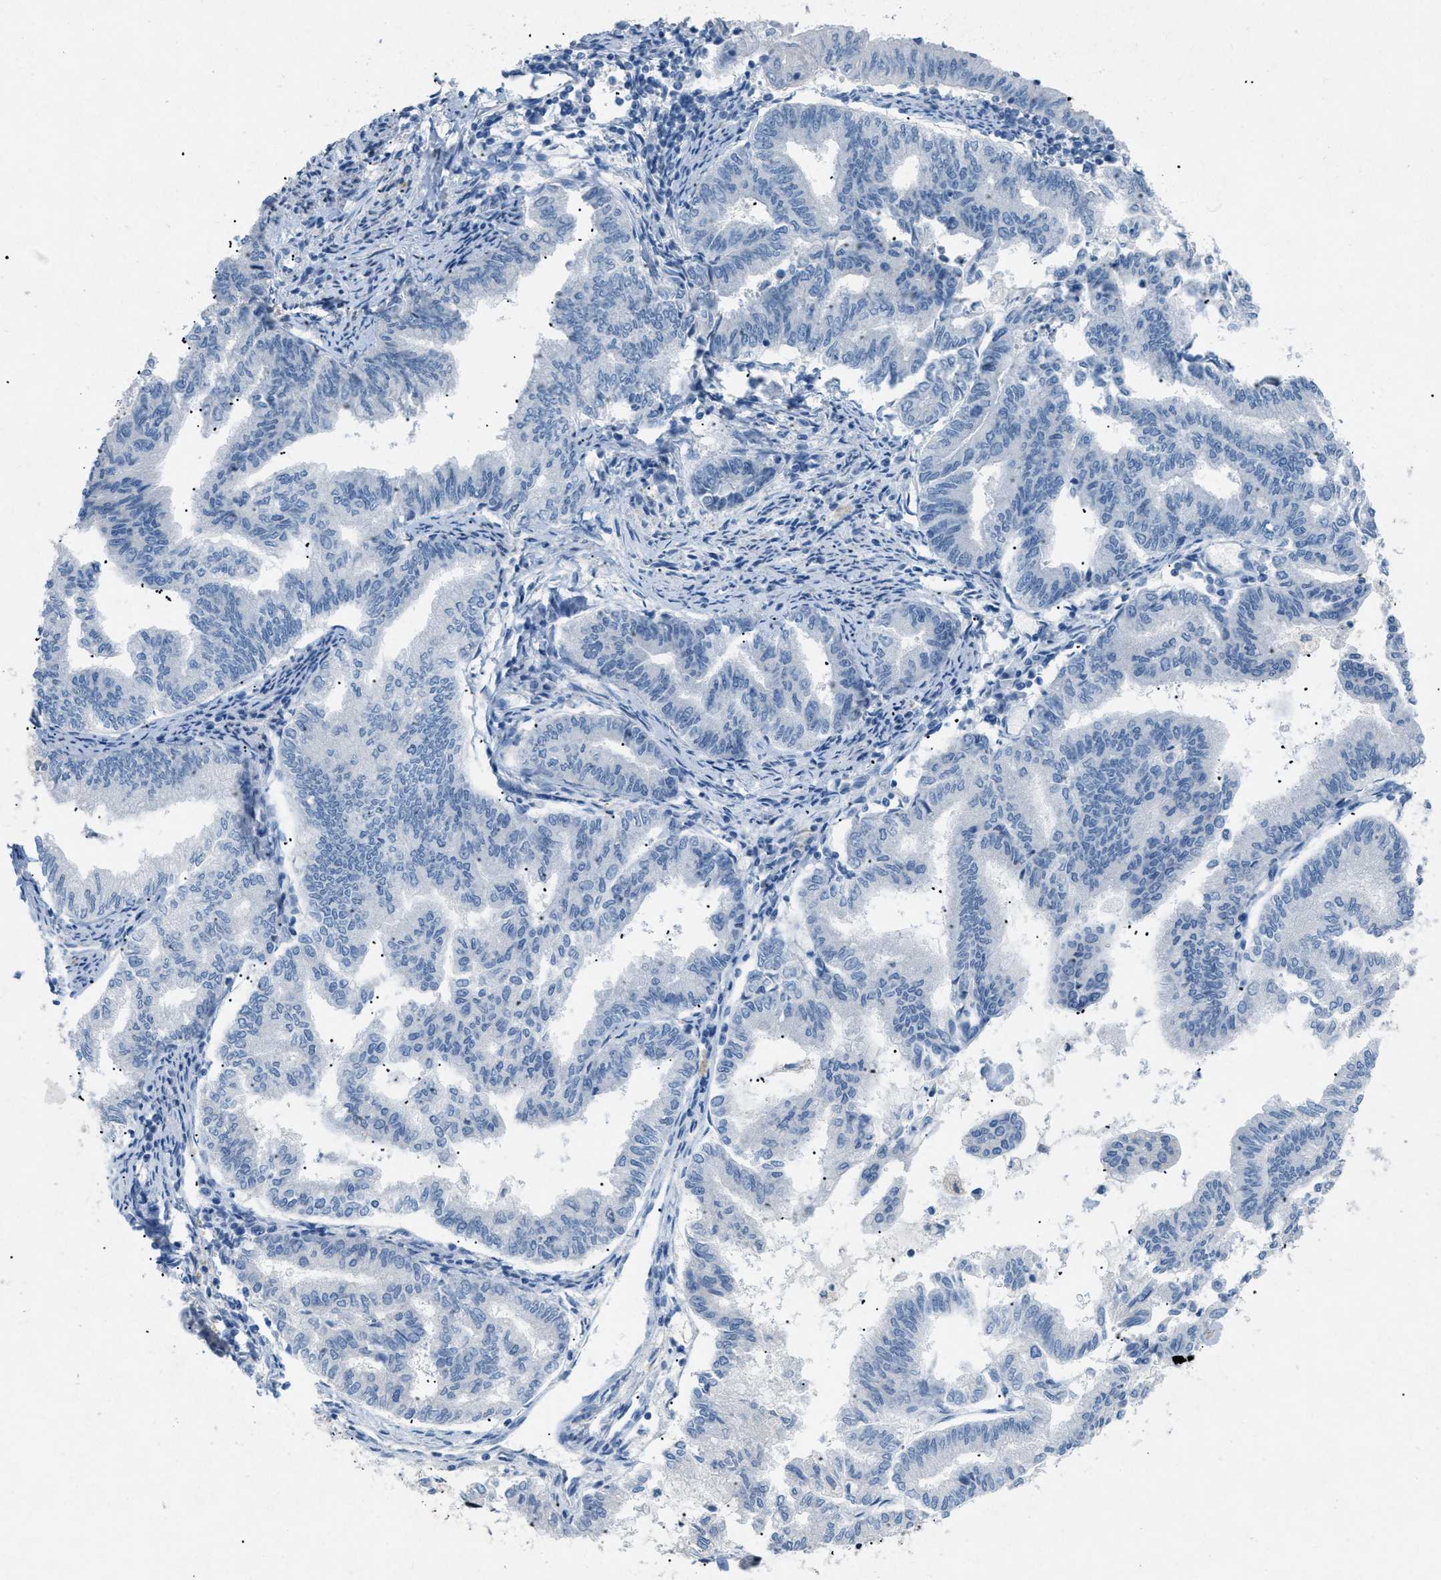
{"staining": {"intensity": "negative", "quantity": "none", "location": "none"}, "tissue": "endometrial cancer", "cell_type": "Tumor cells", "image_type": "cancer", "snomed": [{"axis": "morphology", "description": "Adenocarcinoma, NOS"}, {"axis": "topography", "description": "Endometrium"}], "caption": "Immunohistochemistry (IHC) histopathology image of human endometrial cancer (adenocarcinoma) stained for a protein (brown), which shows no positivity in tumor cells. (Immunohistochemistry, brightfield microscopy, high magnification).", "gene": "TASOR", "patient": {"sex": "female", "age": 79}}